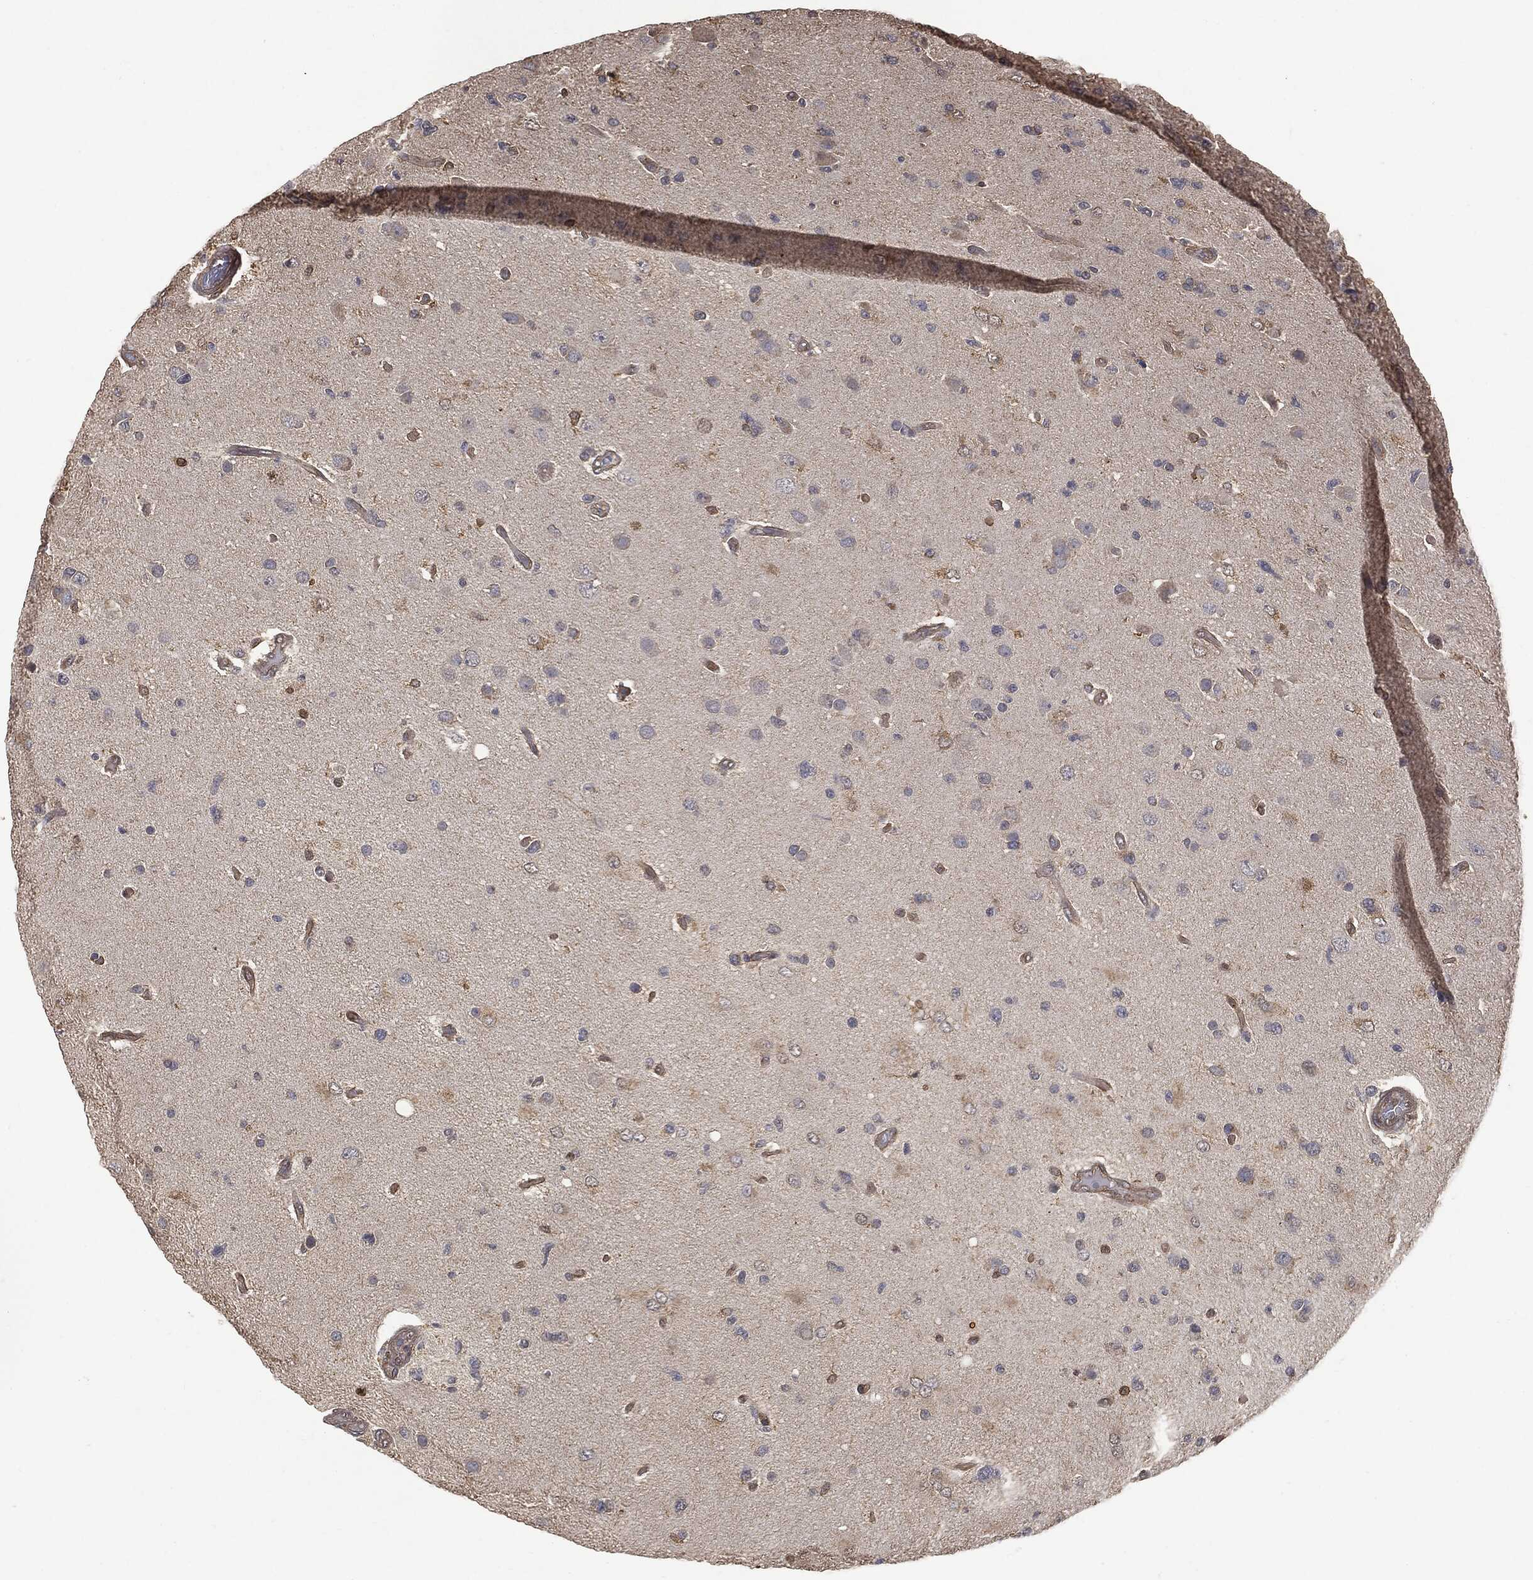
{"staining": {"intensity": "negative", "quantity": "none", "location": "none"}, "tissue": "glioma", "cell_type": "Tumor cells", "image_type": "cancer", "snomed": [{"axis": "morphology", "description": "Glioma, malignant, High grade"}, {"axis": "topography", "description": "Cerebral cortex"}], "caption": "Protein analysis of glioma exhibits no significant staining in tumor cells.", "gene": "PSMB10", "patient": {"sex": "male", "age": 70}}